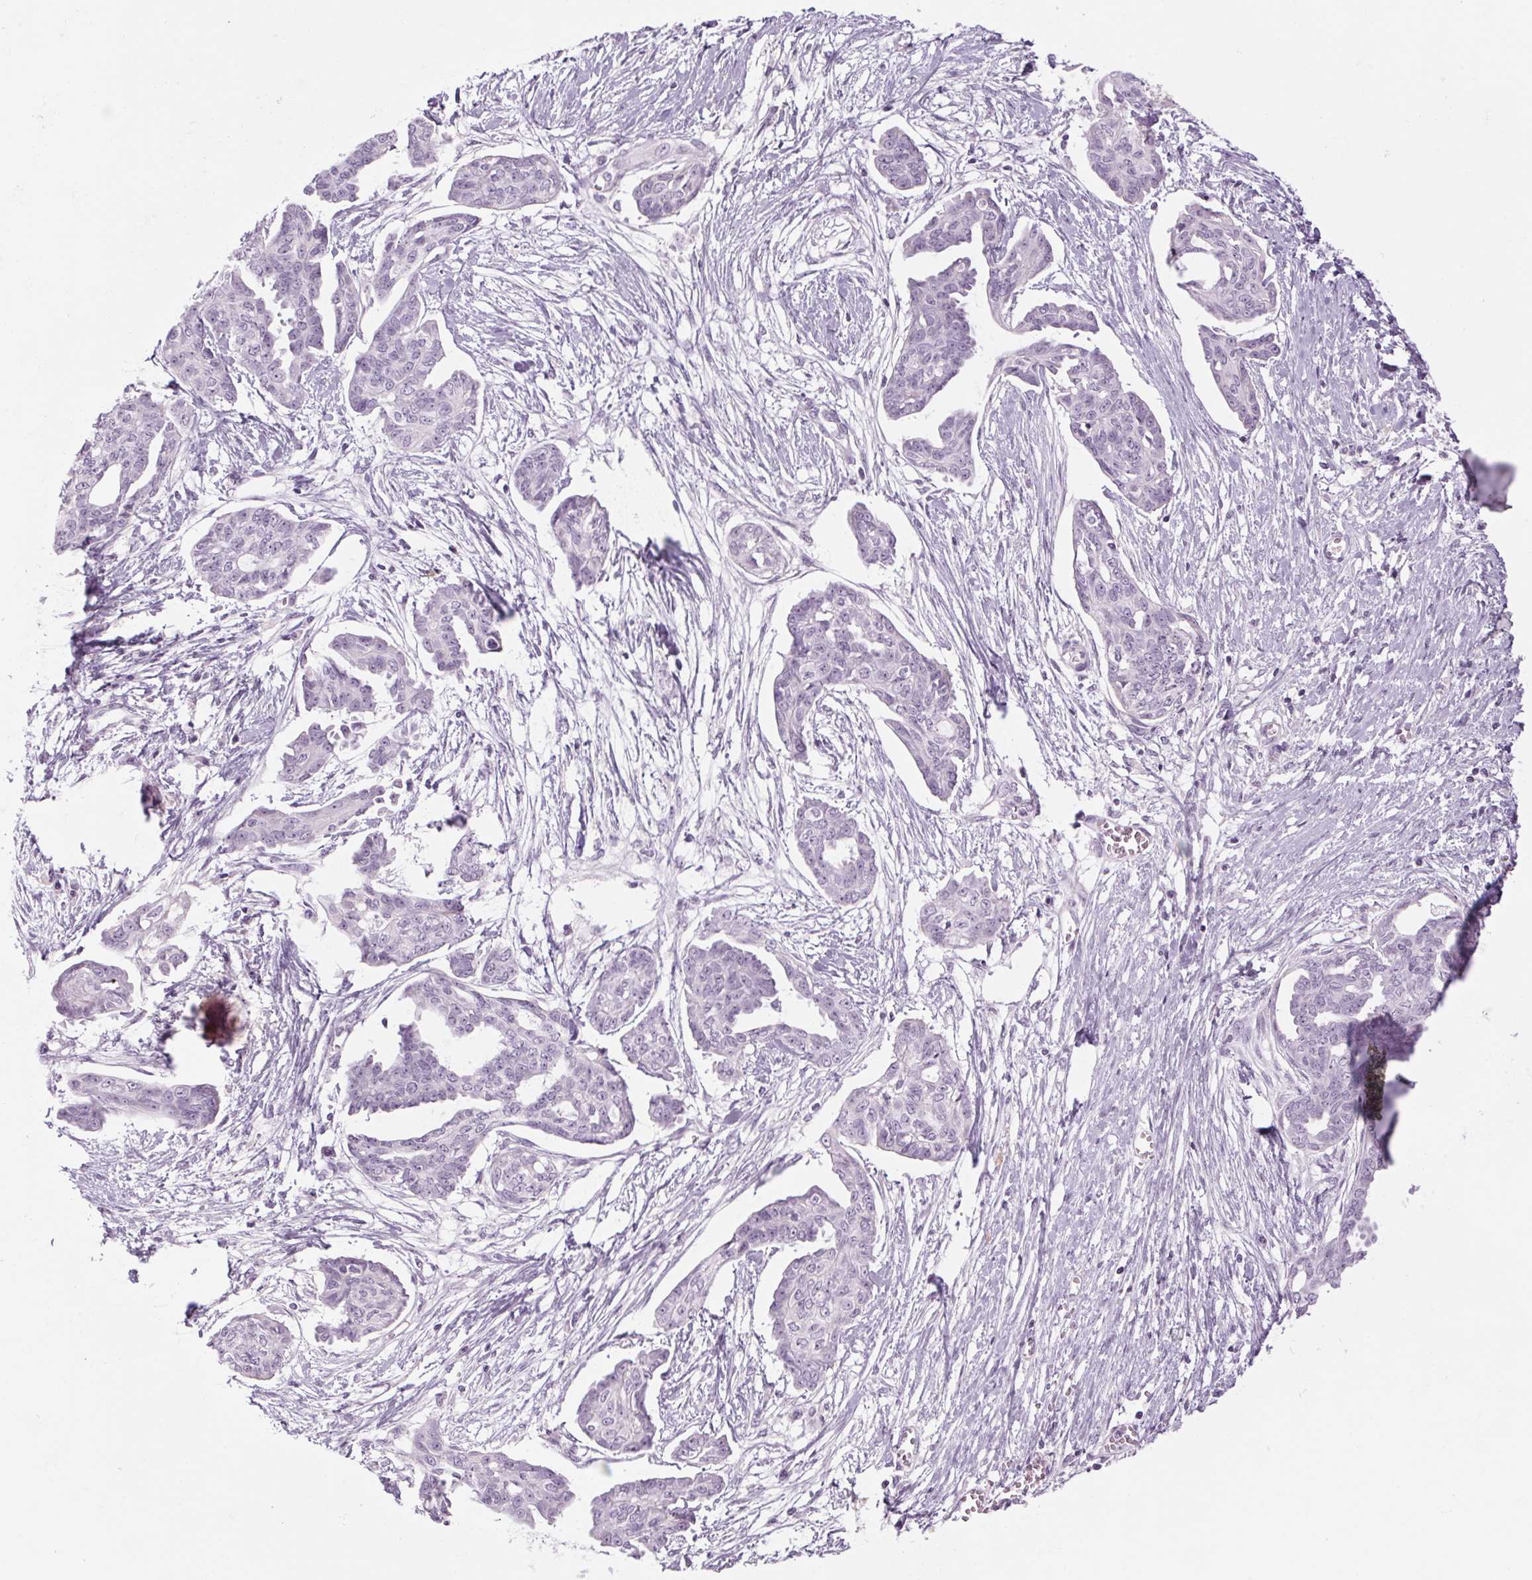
{"staining": {"intensity": "negative", "quantity": "none", "location": "none"}, "tissue": "ovarian cancer", "cell_type": "Tumor cells", "image_type": "cancer", "snomed": [{"axis": "morphology", "description": "Cystadenocarcinoma, serous, NOS"}, {"axis": "topography", "description": "Ovary"}], "caption": "This is a histopathology image of IHC staining of serous cystadenocarcinoma (ovarian), which shows no positivity in tumor cells.", "gene": "RPTN", "patient": {"sex": "female", "age": 71}}